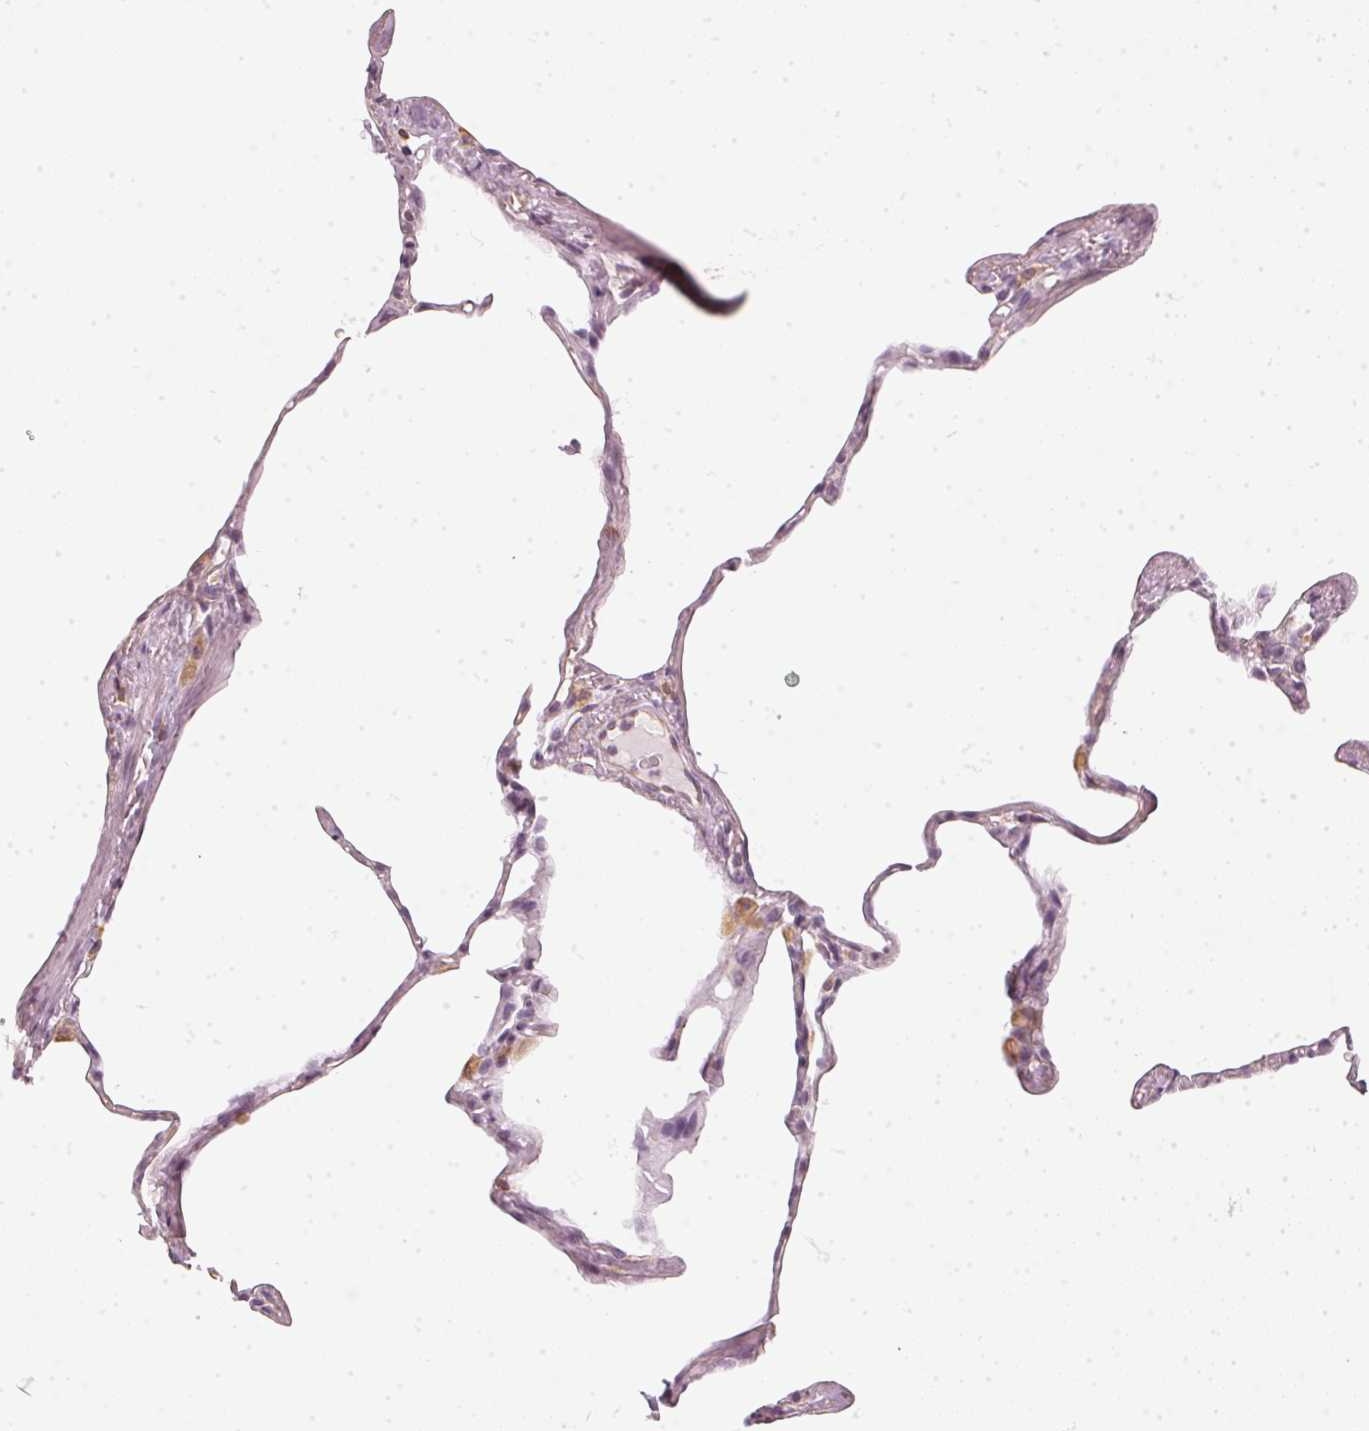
{"staining": {"intensity": "negative", "quantity": "none", "location": "none"}, "tissue": "lung", "cell_type": "Alveolar cells", "image_type": "normal", "snomed": [{"axis": "morphology", "description": "Normal tissue, NOS"}, {"axis": "topography", "description": "Lung"}], "caption": "An immunohistochemistry (IHC) histopathology image of normal lung is shown. There is no staining in alveolar cells of lung. The staining is performed using DAB brown chromogen with nuclei counter-stained in using hematoxylin.", "gene": "APLP1", "patient": {"sex": "male", "age": 65}}